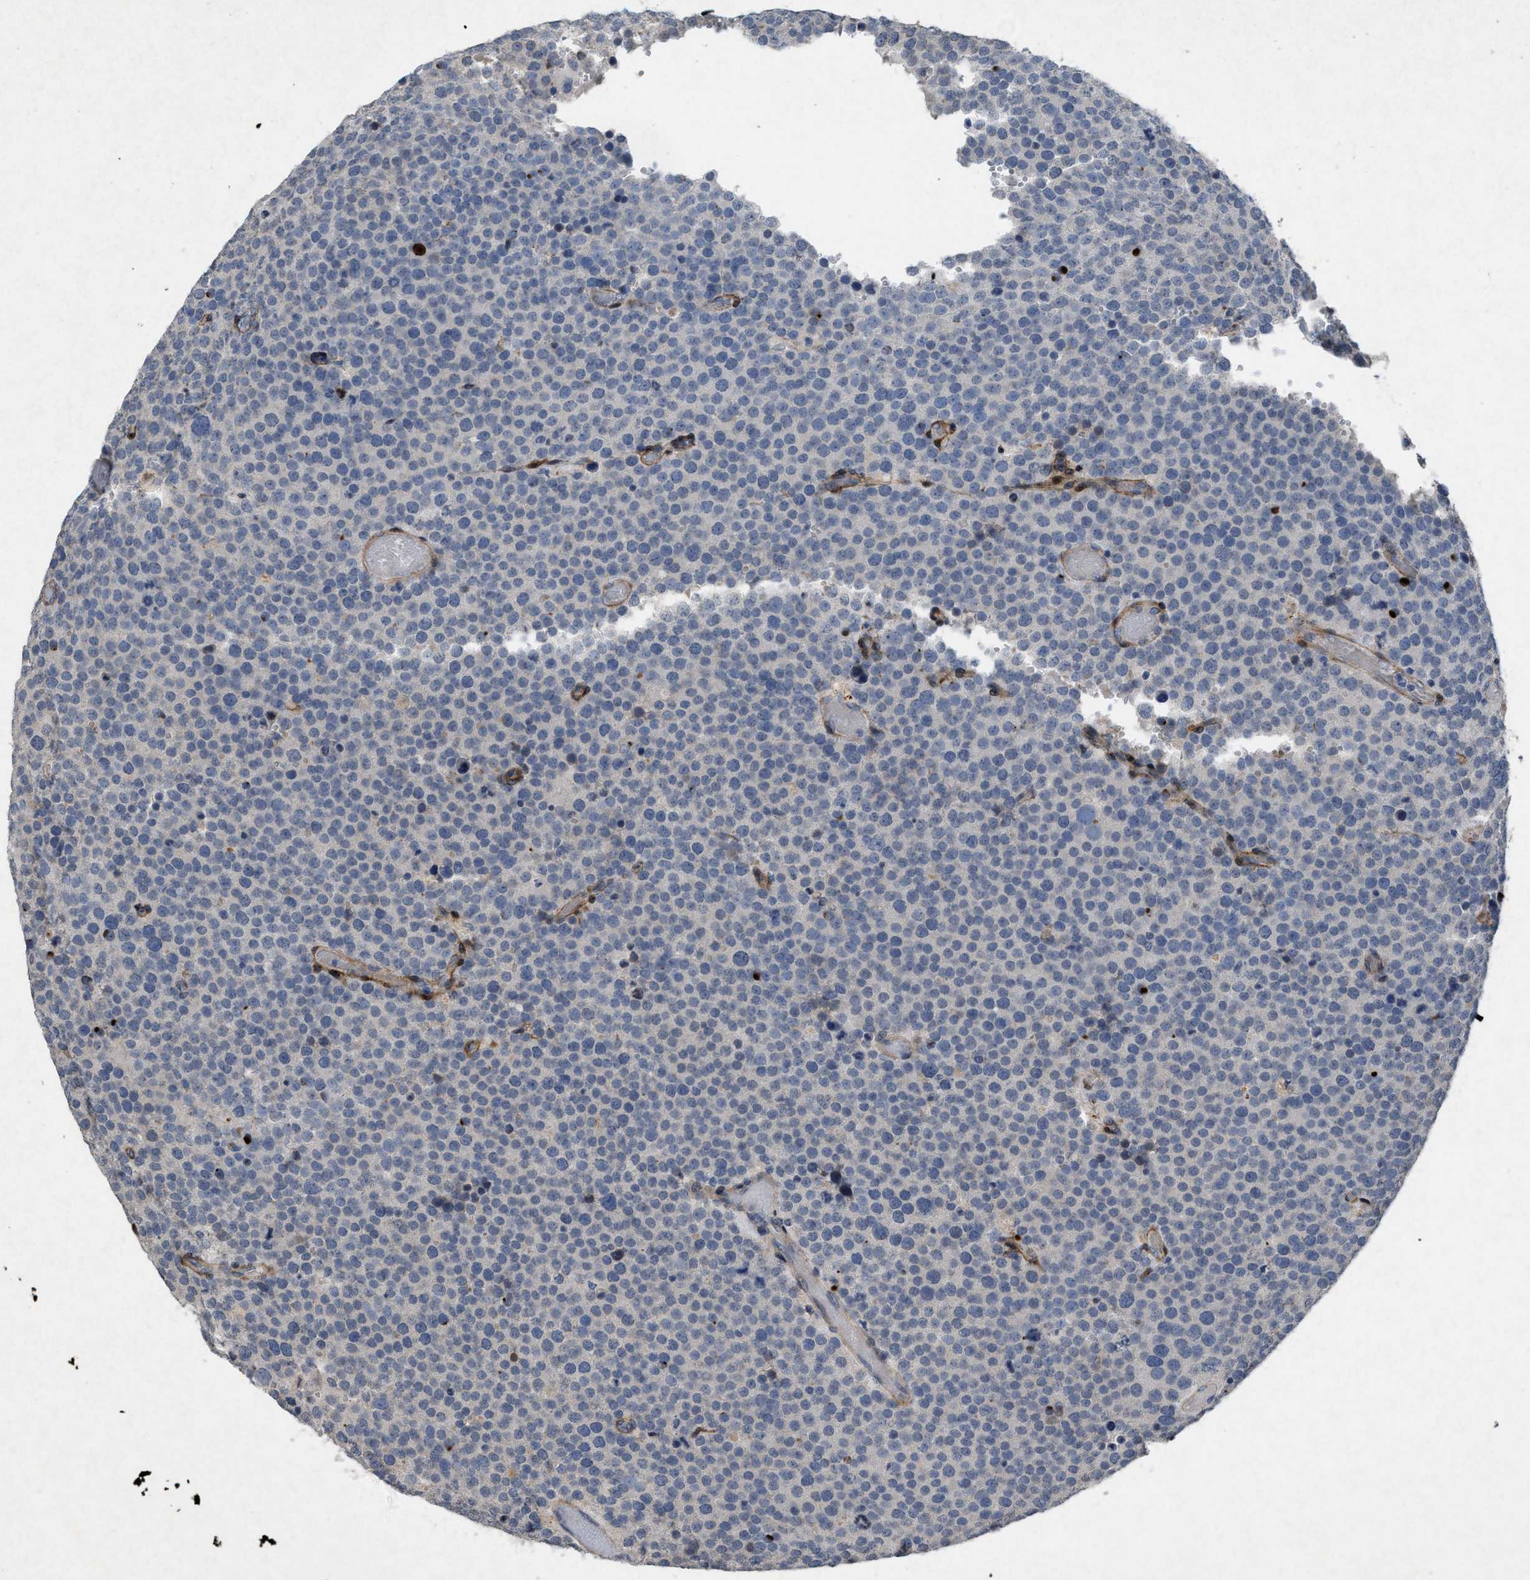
{"staining": {"intensity": "negative", "quantity": "none", "location": "none"}, "tissue": "testis cancer", "cell_type": "Tumor cells", "image_type": "cancer", "snomed": [{"axis": "morphology", "description": "Normal tissue, NOS"}, {"axis": "morphology", "description": "Seminoma, NOS"}, {"axis": "topography", "description": "Testis"}], "caption": "A micrograph of testis seminoma stained for a protein demonstrates no brown staining in tumor cells.", "gene": "PDGFRA", "patient": {"sex": "male", "age": 71}}